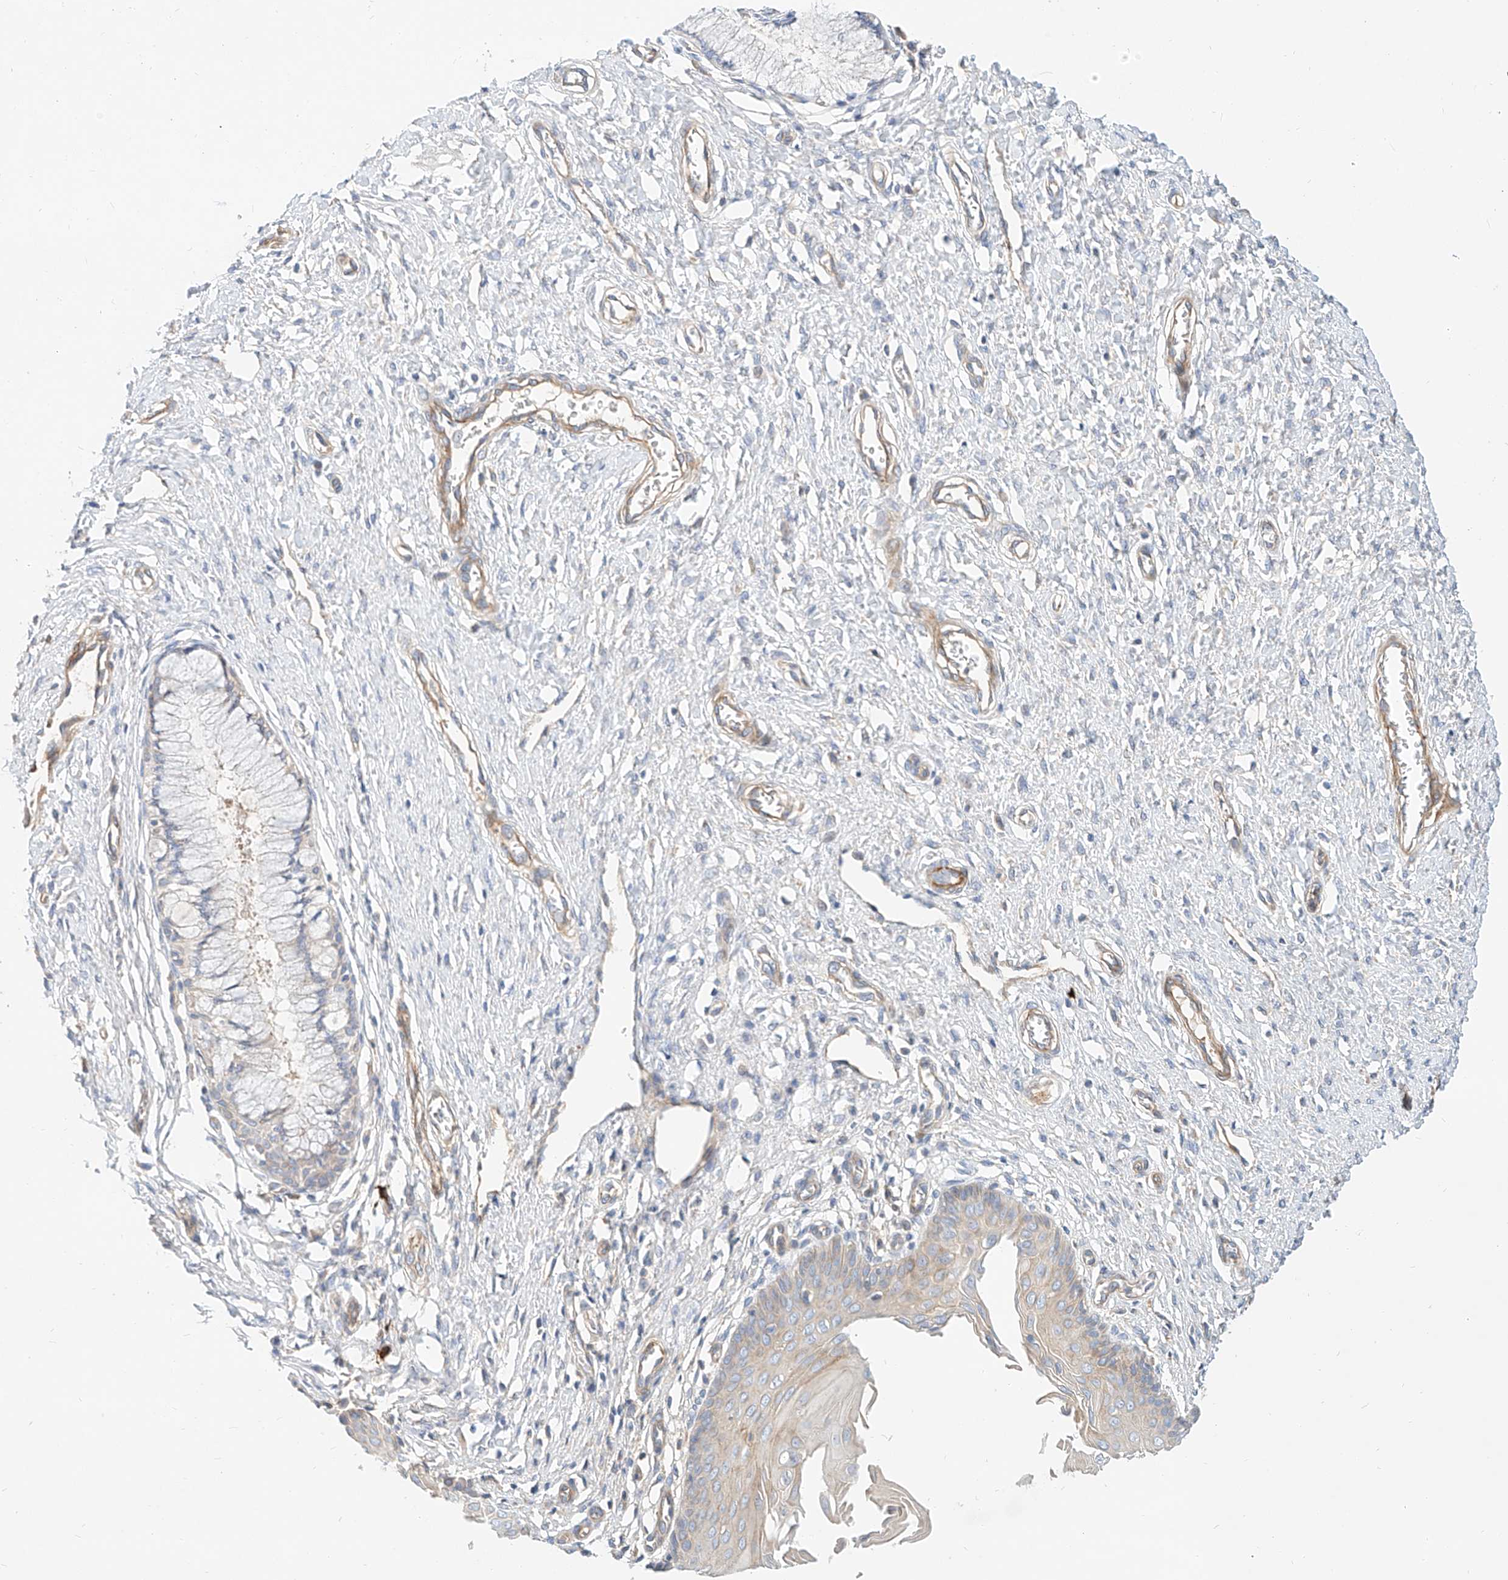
{"staining": {"intensity": "negative", "quantity": "none", "location": "none"}, "tissue": "cervix", "cell_type": "Glandular cells", "image_type": "normal", "snomed": [{"axis": "morphology", "description": "Normal tissue, NOS"}, {"axis": "topography", "description": "Cervix"}], "caption": "A high-resolution photomicrograph shows IHC staining of unremarkable cervix, which exhibits no significant staining in glandular cells. The staining is performed using DAB brown chromogen with nuclei counter-stained in using hematoxylin.", "gene": "KCNH5", "patient": {"sex": "female", "age": 55}}